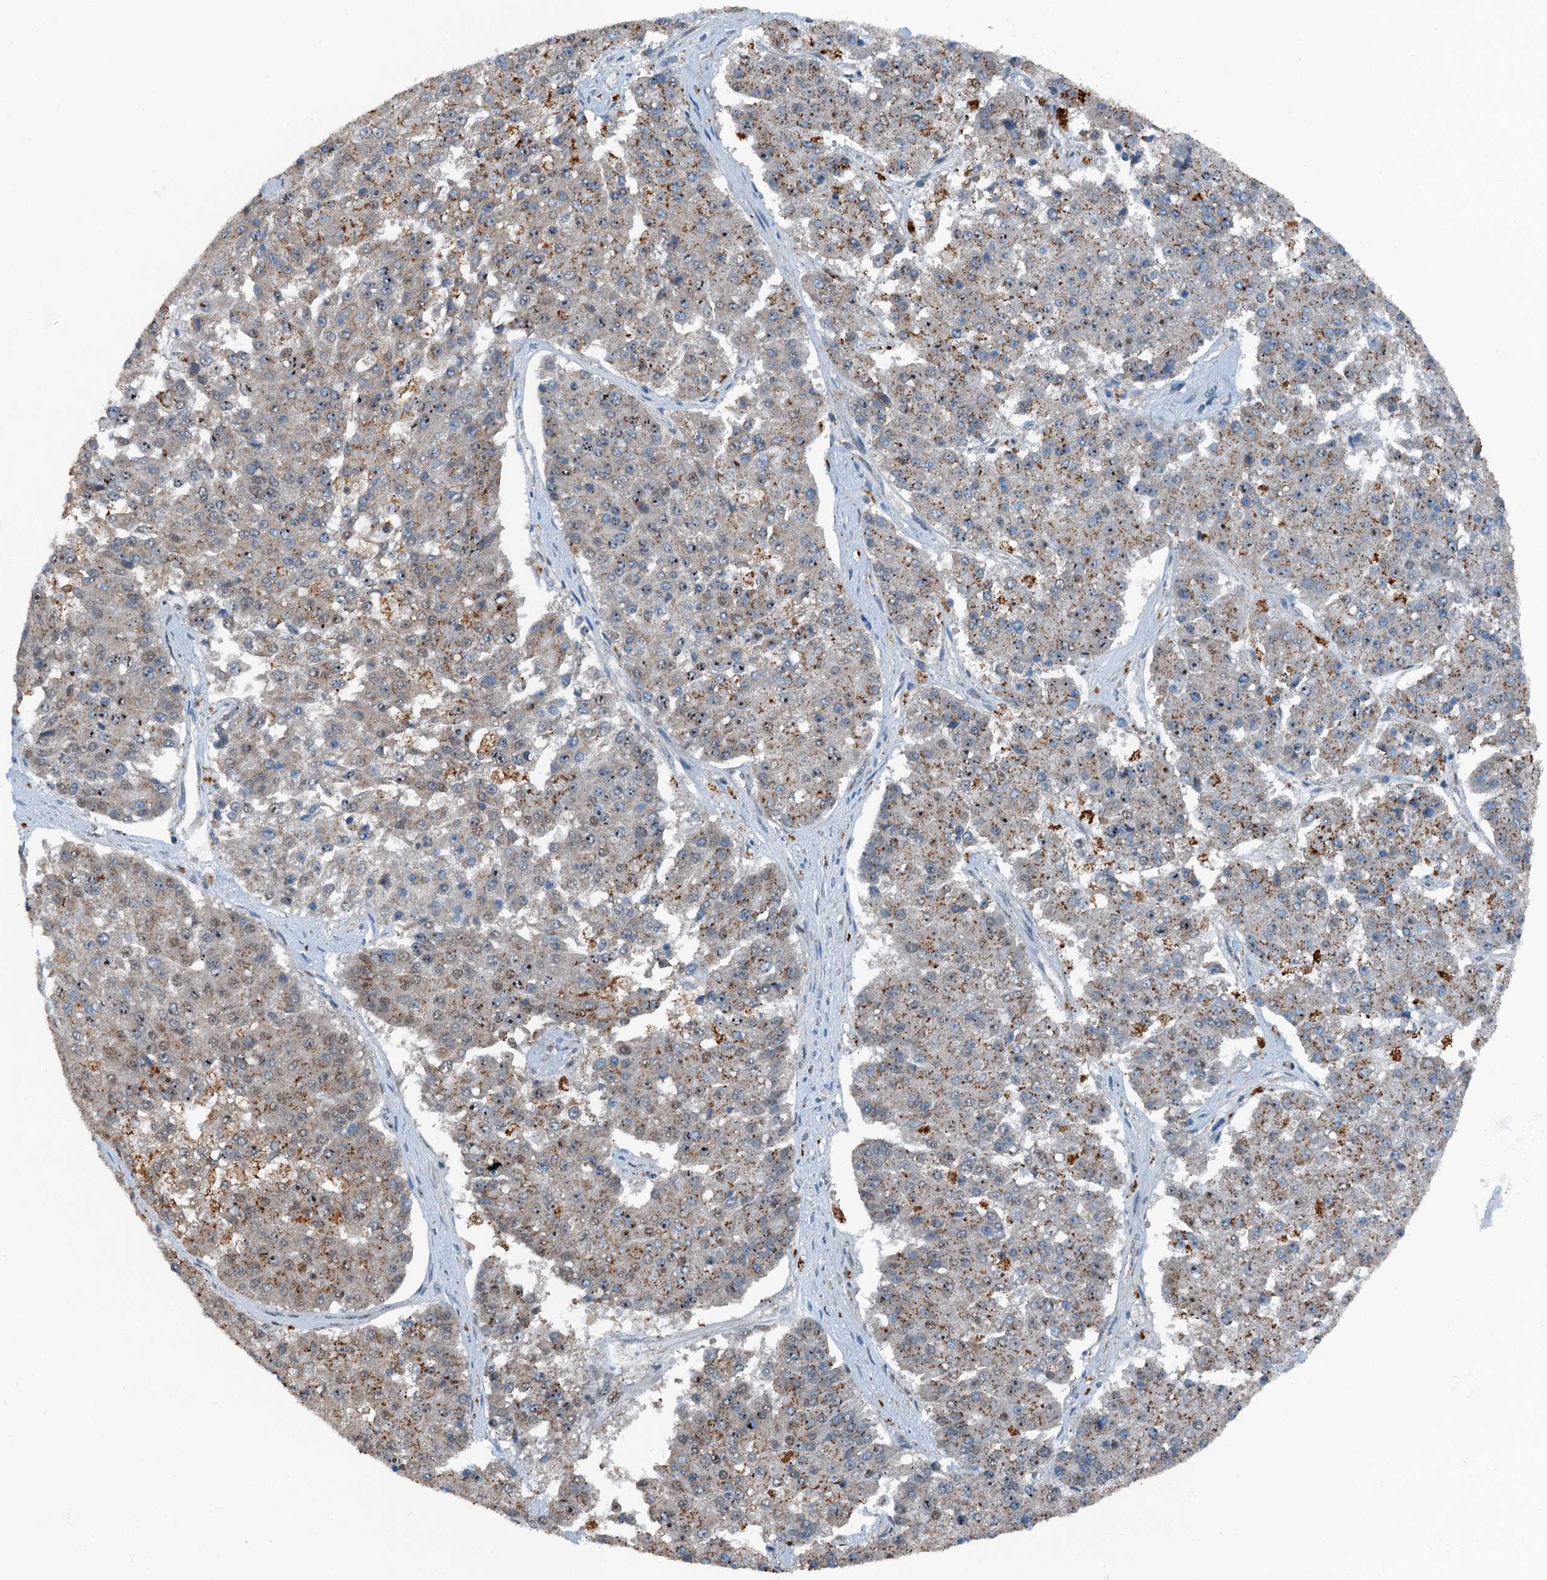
{"staining": {"intensity": "moderate", "quantity": "<25%", "location": "cytoplasmic/membranous"}, "tissue": "pancreatic cancer", "cell_type": "Tumor cells", "image_type": "cancer", "snomed": [{"axis": "morphology", "description": "Adenocarcinoma, NOS"}, {"axis": "topography", "description": "Pancreas"}], "caption": "Immunohistochemistry image of human pancreatic cancer stained for a protein (brown), which exhibits low levels of moderate cytoplasmic/membranous expression in about <25% of tumor cells.", "gene": "BMERB1", "patient": {"sex": "male", "age": 50}}